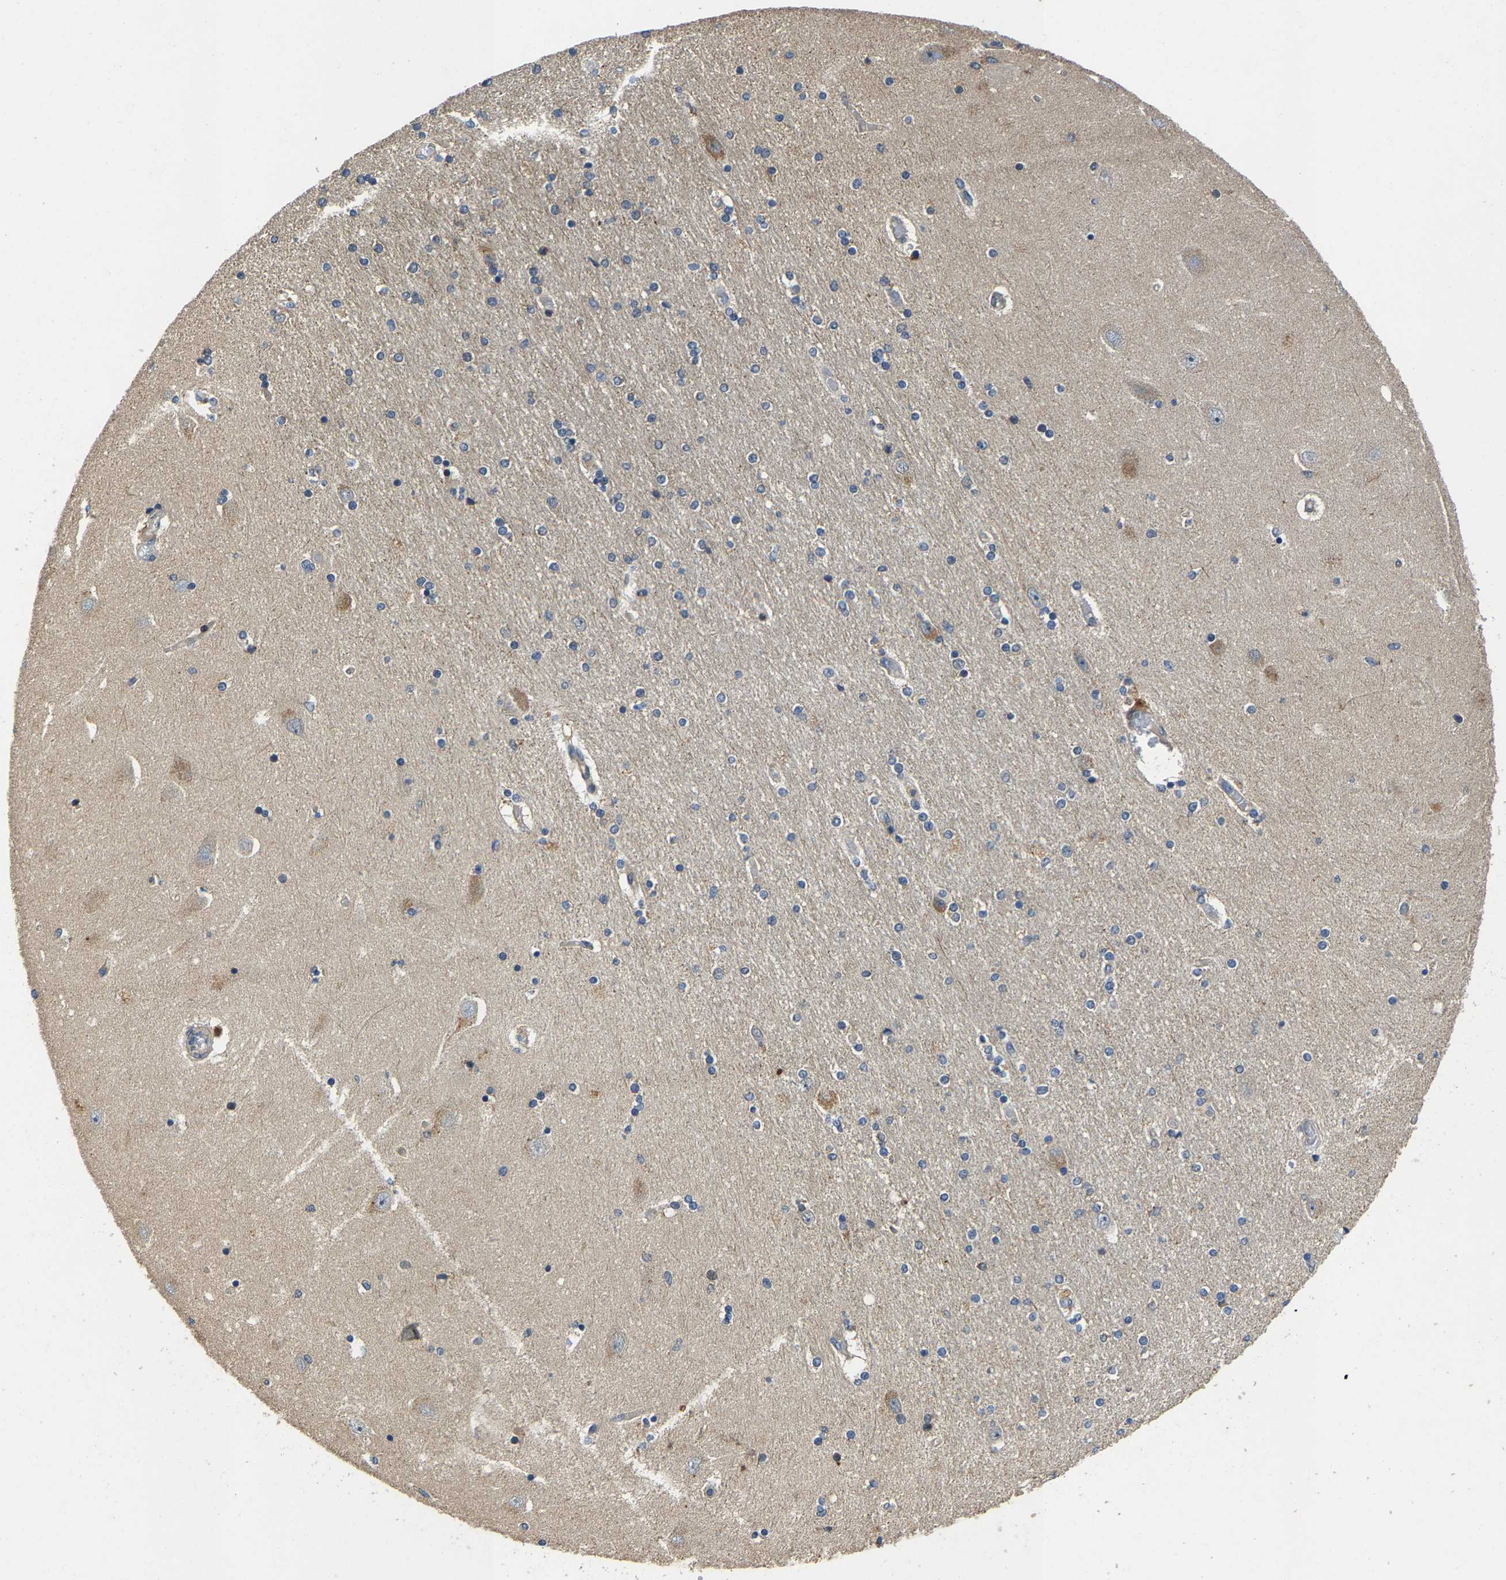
{"staining": {"intensity": "negative", "quantity": "none", "location": "none"}, "tissue": "hippocampus", "cell_type": "Glial cells", "image_type": "normal", "snomed": [{"axis": "morphology", "description": "Normal tissue, NOS"}, {"axis": "topography", "description": "Hippocampus"}], "caption": "DAB (3,3'-diaminobenzidine) immunohistochemical staining of benign hippocampus exhibits no significant expression in glial cells. (IHC, brightfield microscopy, high magnification).", "gene": "AGBL3", "patient": {"sex": "female", "age": 54}}